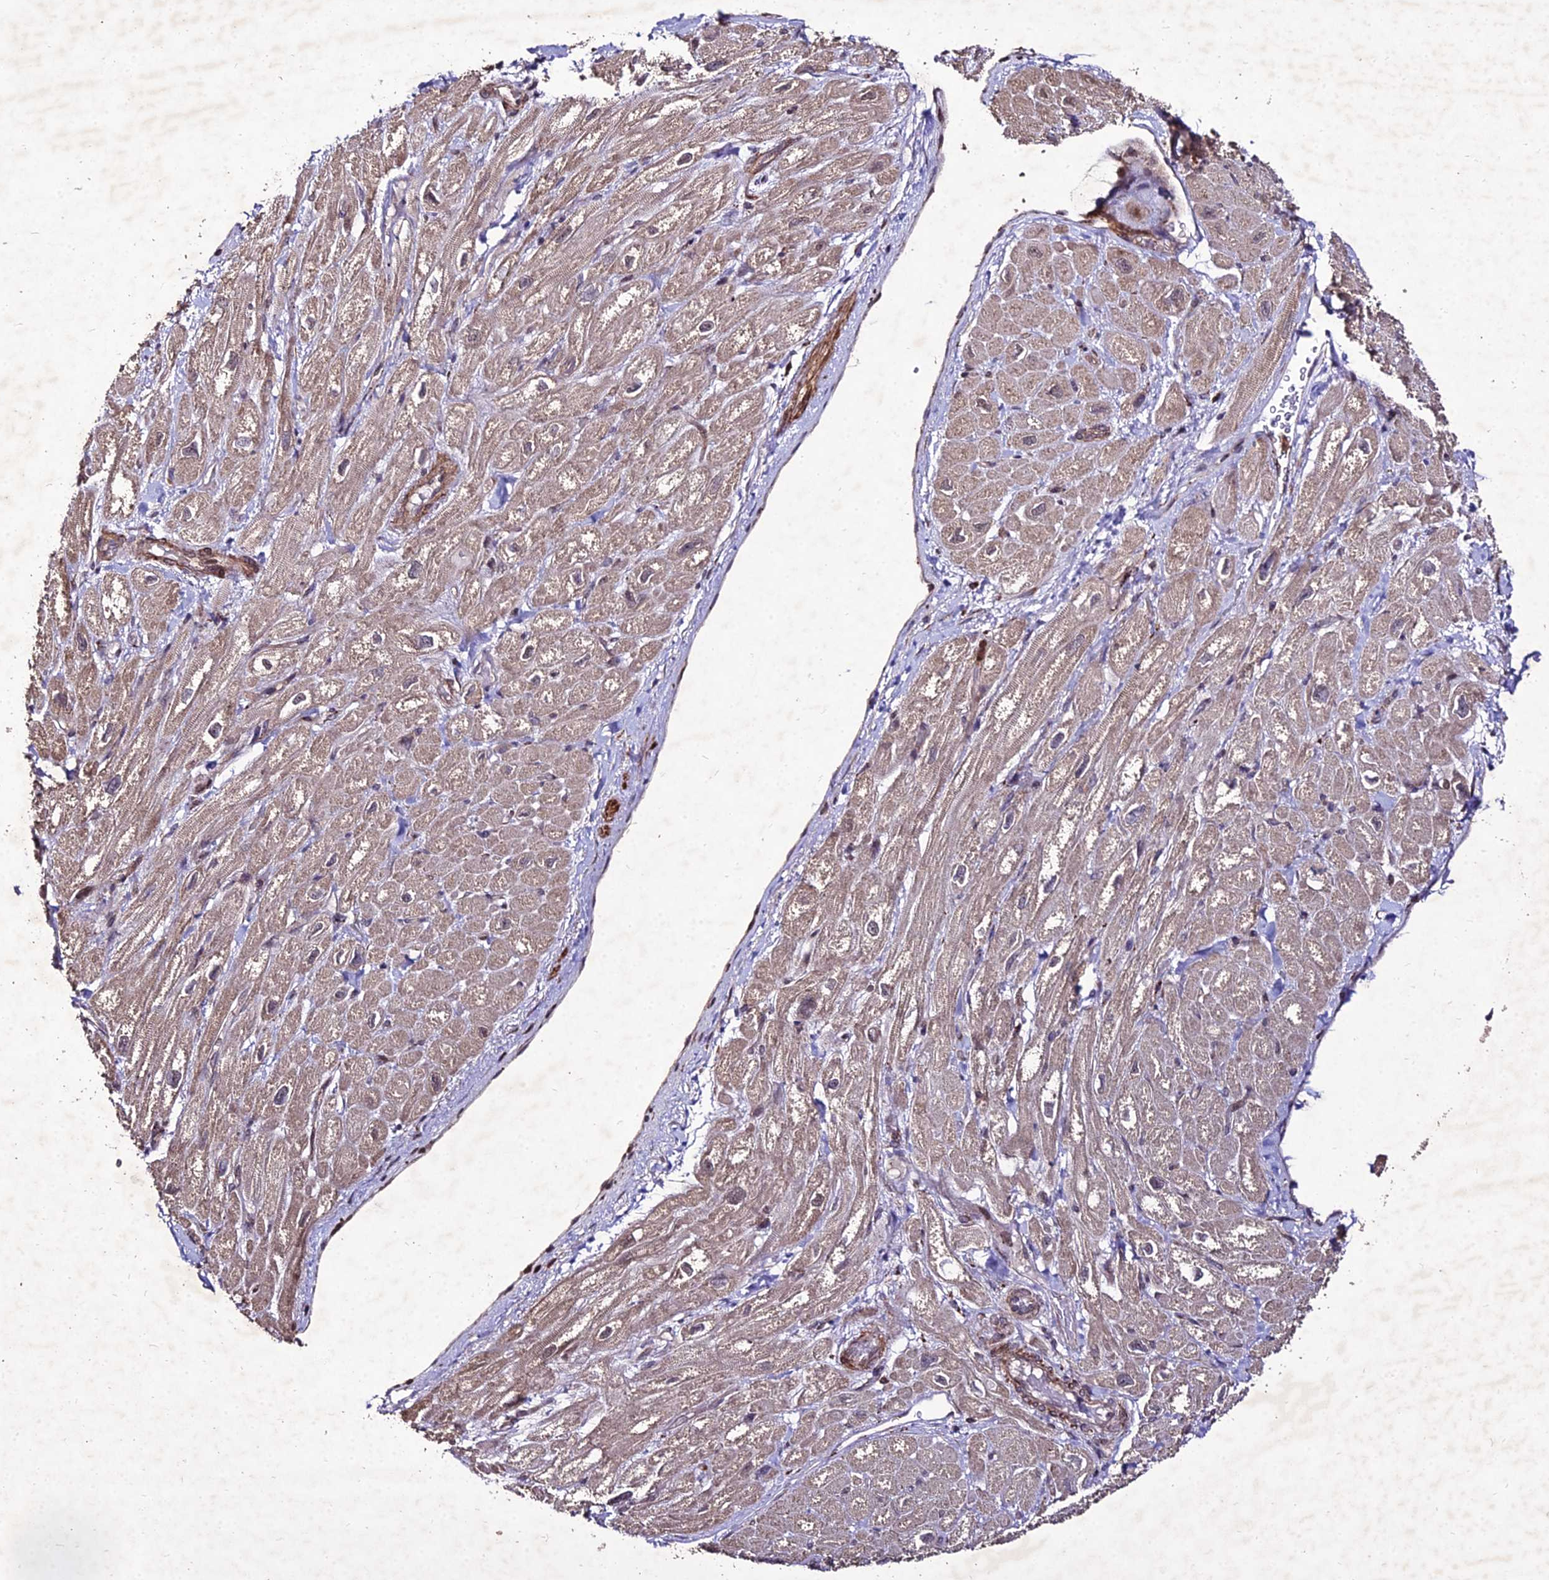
{"staining": {"intensity": "moderate", "quantity": "<25%", "location": "cytoplasmic/membranous"}, "tissue": "heart muscle", "cell_type": "Cardiomyocytes", "image_type": "normal", "snomed": [{"axis": "morphology", "description": "Normal tissue, NOS"}, {"axis": "topography", "description": "Heart"}], "caption": "Protein expression by IHC demonstrates moderate cytoplasmic/membranous expression in about <25% of cardiomyocytes in unremarkable heart muscle. Immunohistochemistry stains the protein in brown and the nuclei are stained blue.", "gene": "ZNF766", "patient": {"sex": "male", "age": 65}}